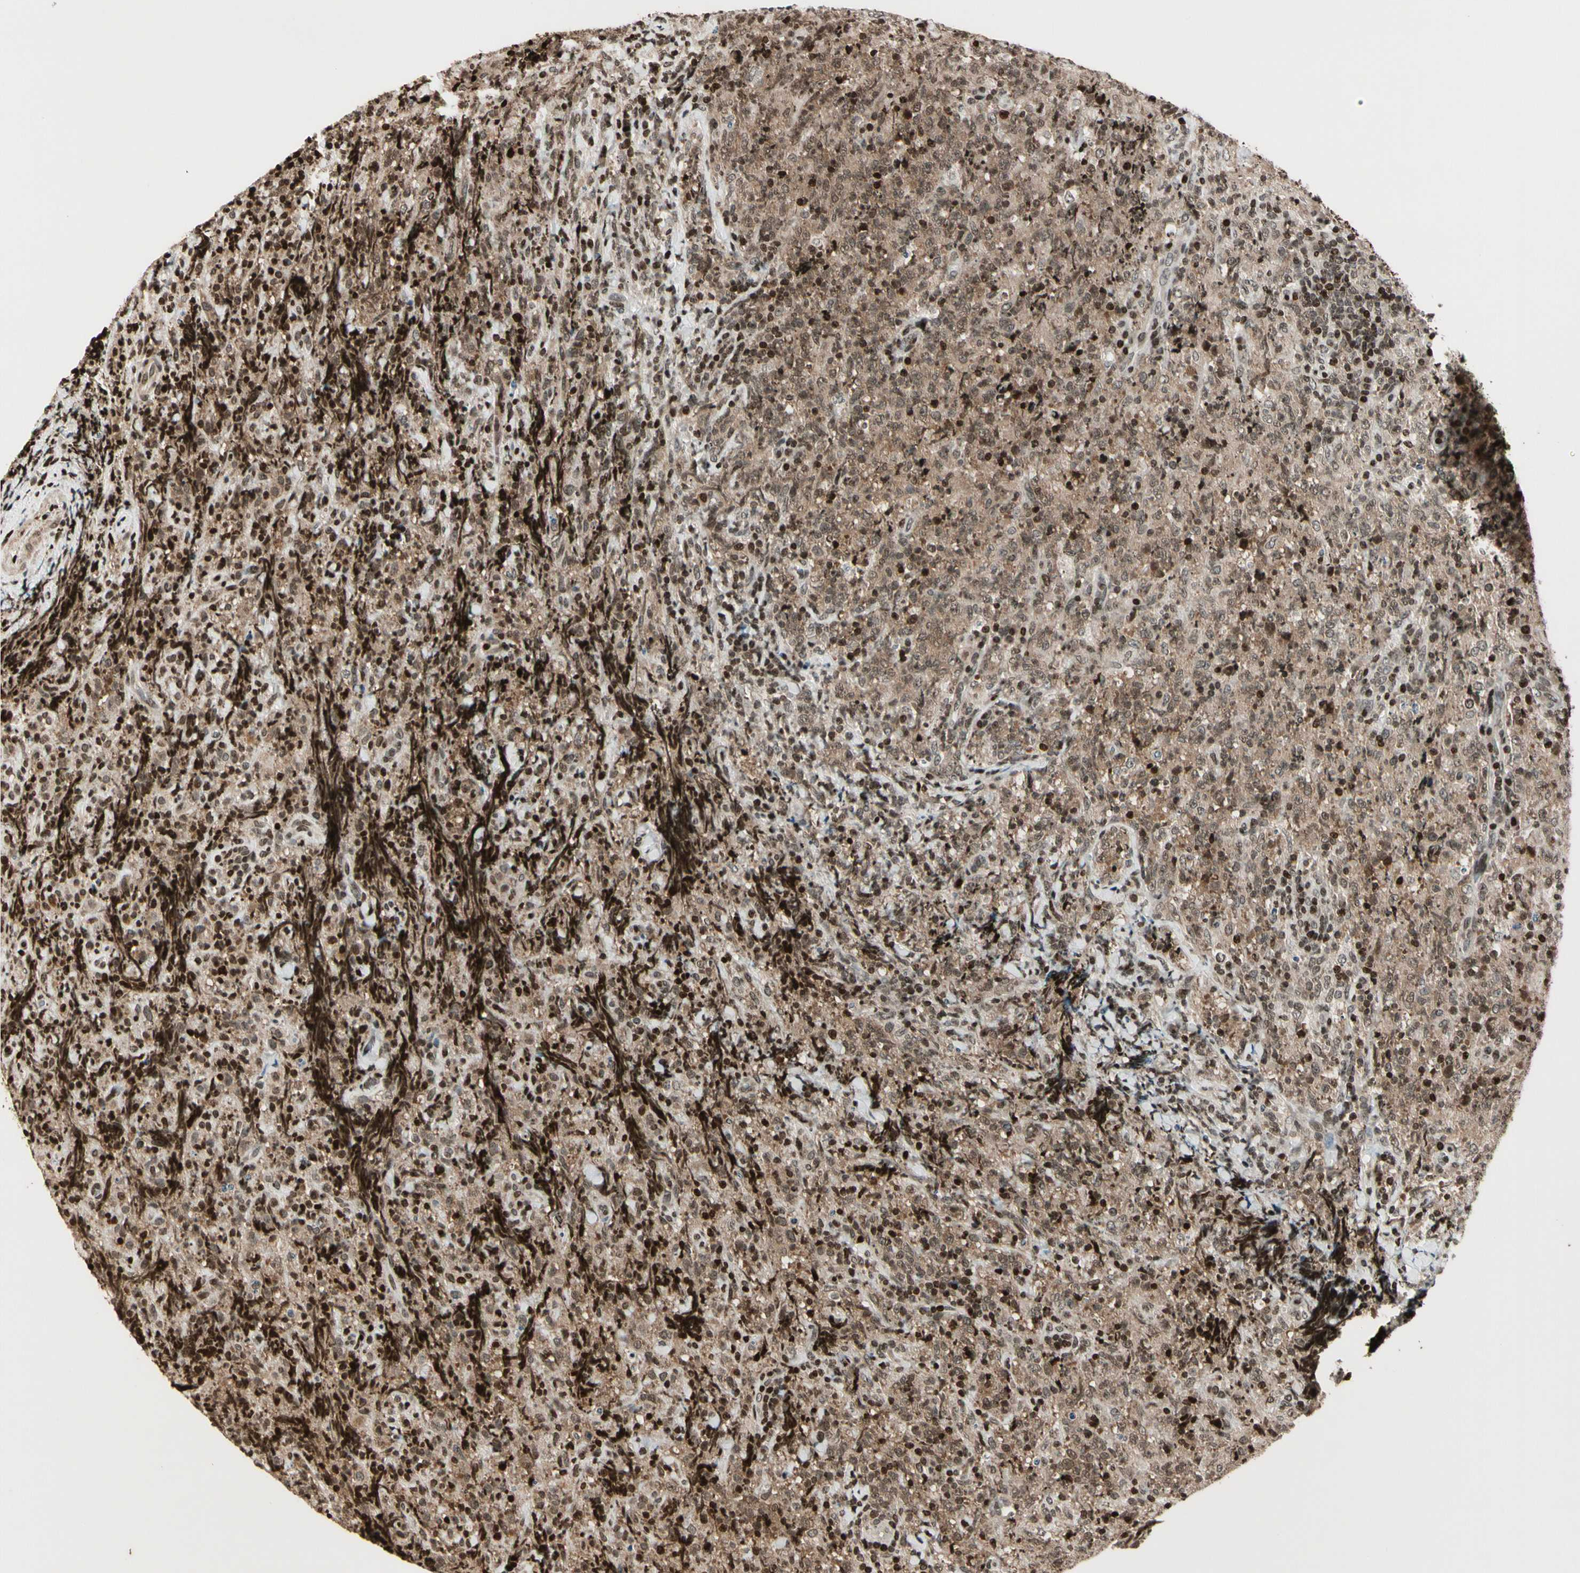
{"staining": {"intensity": "weak", "quantity": ">75%", "location": "cytoplasmic/membranous,nuclear"}, "tissue": "lymphoma", "cell_type": "Tumor cells", "image_type": "cancer", "snomed": [{"axis": "morphology", "description": "Malignant lymphoma, non-Hodgkin's type, High grade"}, {"axis": "topography", "description": "Tonsil"}], "caption": "High-grade malignant lymphoma, non-Hodgkin's type tissue demonstrates weak cytoplasmic/membranous and nuclear positivity in about >75% of tumor cells, visualized by immunohistochemistry. The protein is shown in brown color, while the nuclei are stained blue.", "gene": "TSHZ3", "patient": {"sex": "female", "age": 36}}